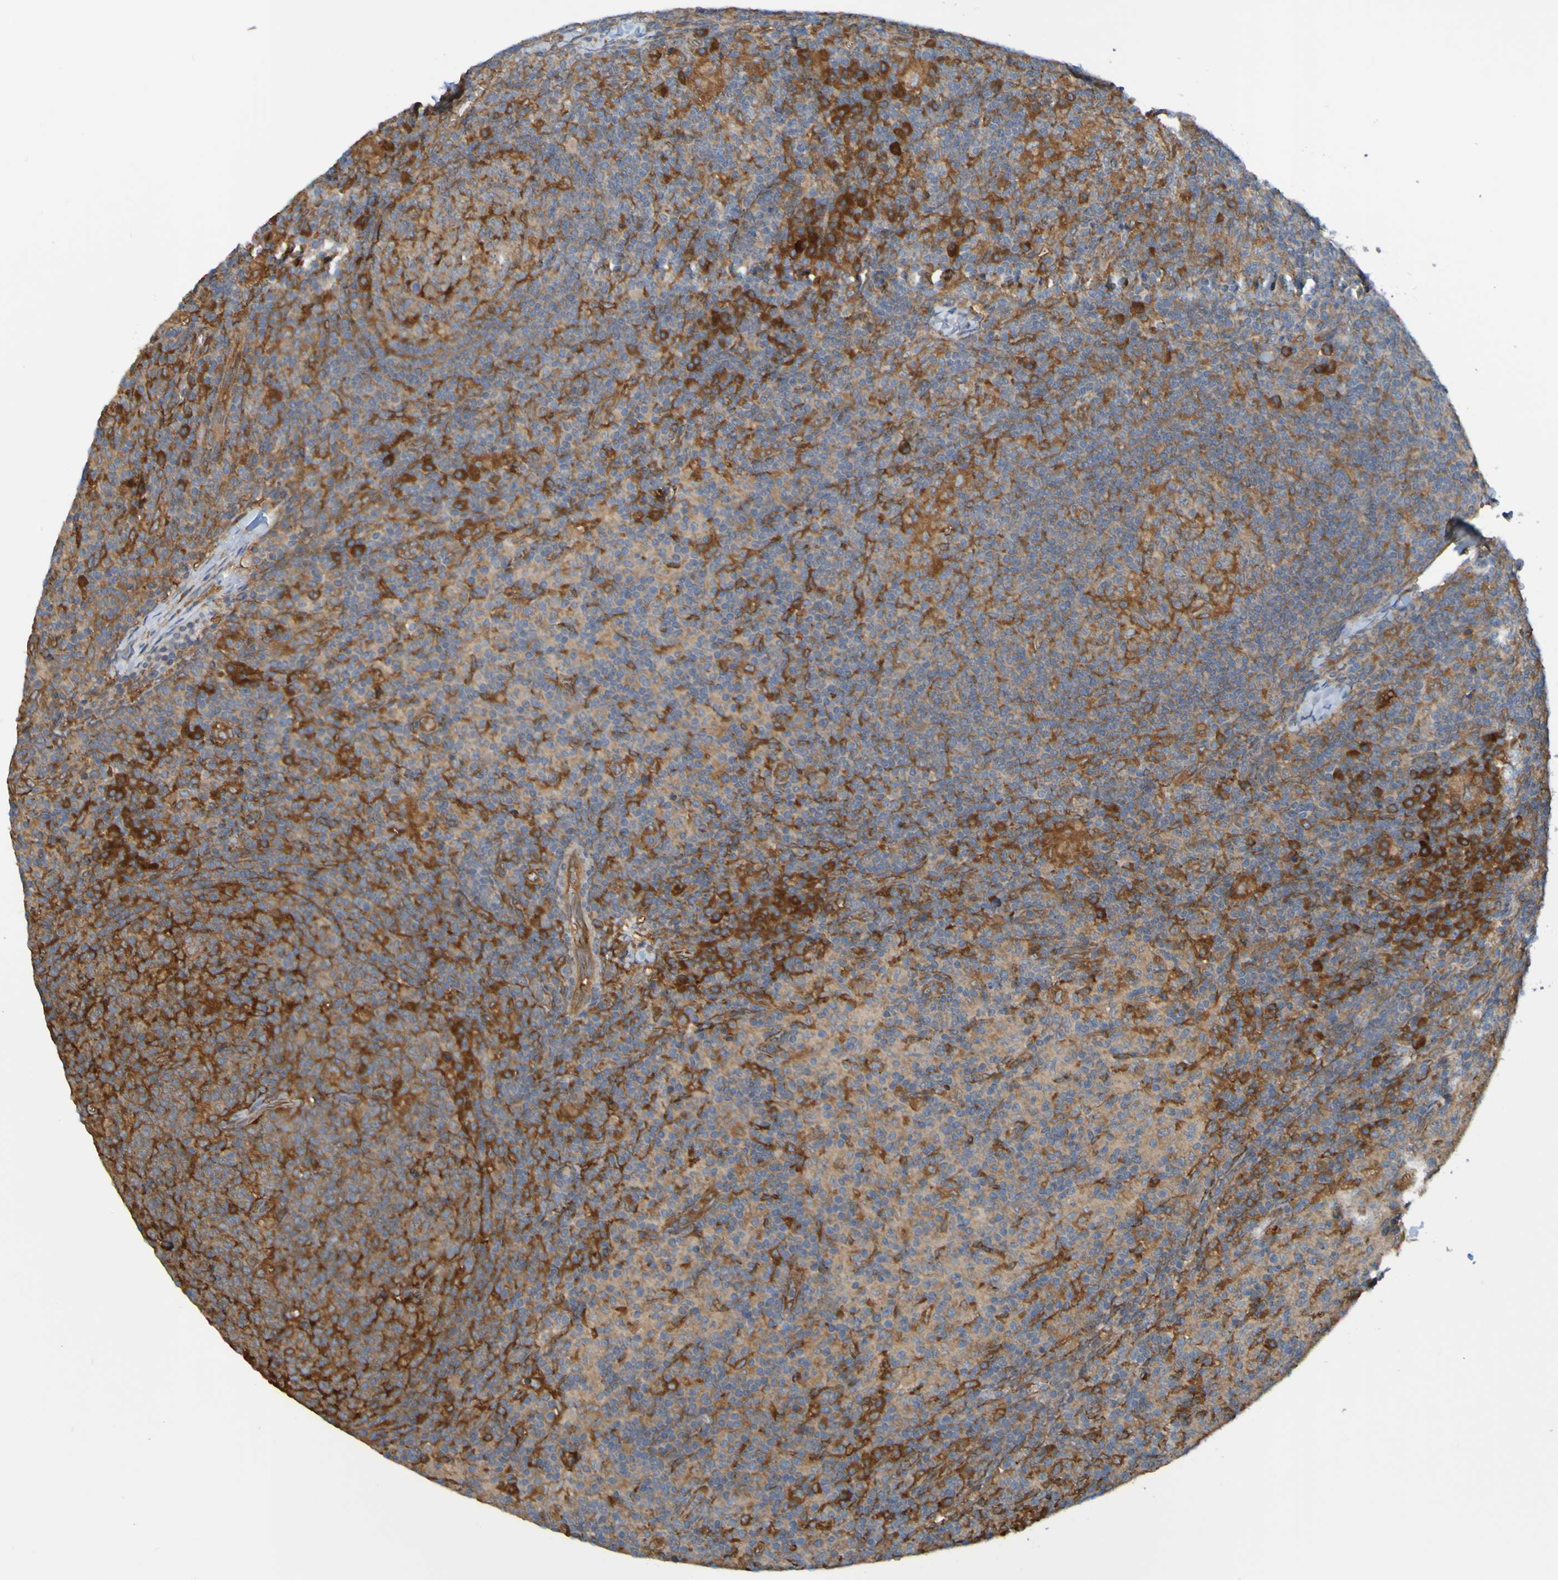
{"staining": {"intensity": "strong", "quantity": ">75%", "location": "cytoplasmic/membranous"}, "tissue": "lymph node", "cell_type": "Germinal center cells", "image_type": "normal", "snomed": [{"axis": "morphology", "description": "Normal tissue, NOS"}, {"axis": "morphology", "description": "Inflammation, NOS"}, {"axis": "topography", "description": "Lymph node"}], "caption": "A micrograph showing strong cytoplasmic/membranous expression in about >75% of germinal center cells in benign lymph node, as visualized by brown immunohistochemical staining.", "gene": "DNAJC4", "patient": {"sex": "male", "age": 55}}